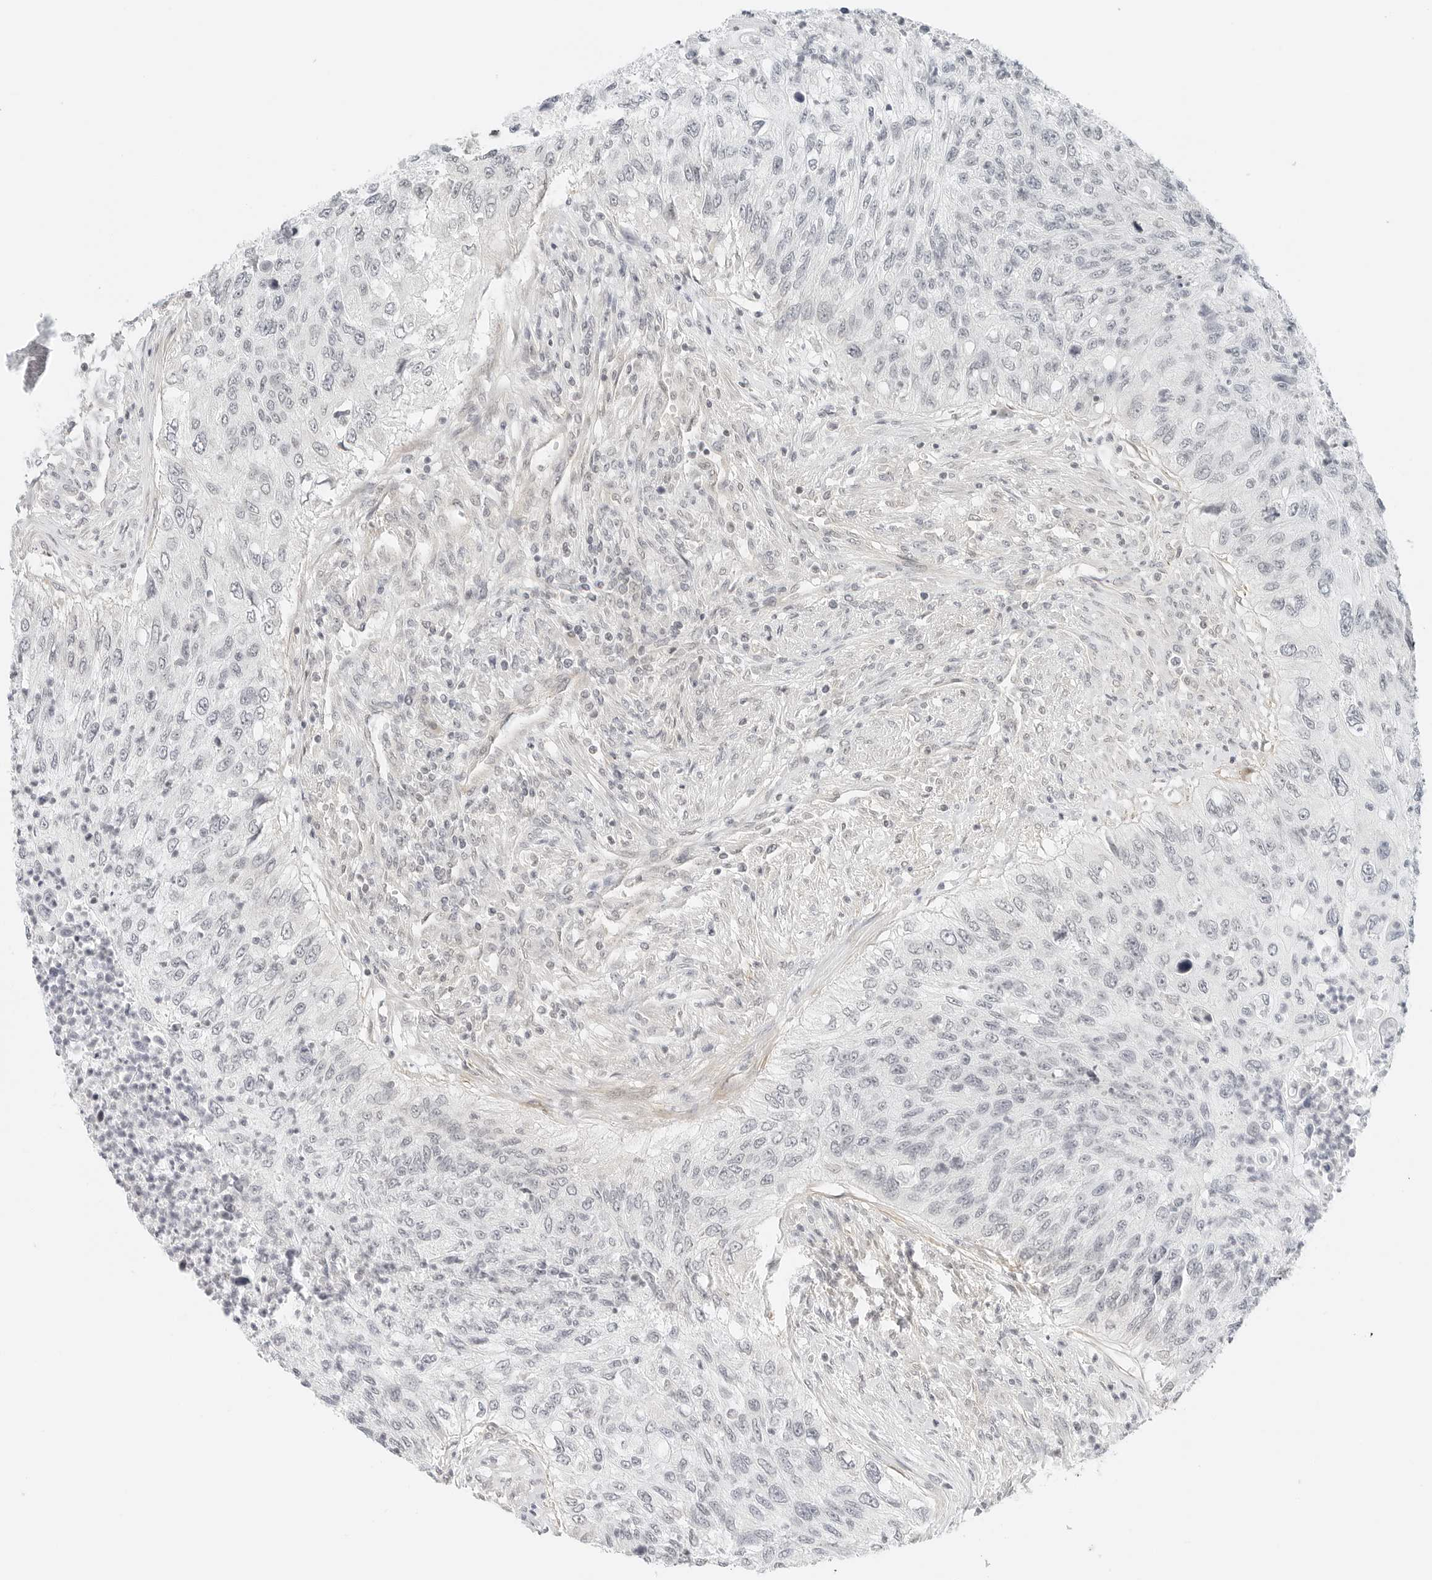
{"staining": {"intensity": "negative", "quantity": "none", "location": "none"}, "tissue": "urothelial cancer", "cell_type": "Tumor cells", "image_type": "cancer", "snomed": [{"axis": "morphology", "description": "Urothelial carcinoma, High grade"}, {"axis": "topography", "description": "Urinary bladder"}], "caption": "Urothelial cancer was stained to show a protein in brown. There is no significant positivity in tumor cells. (Brightfield microscopy of DAB (3,3'-diaminobenzidine) immunohistochemistry at high magnification).", "gene": "NEO1", "patient": {"sex": "female", "age": 60}}